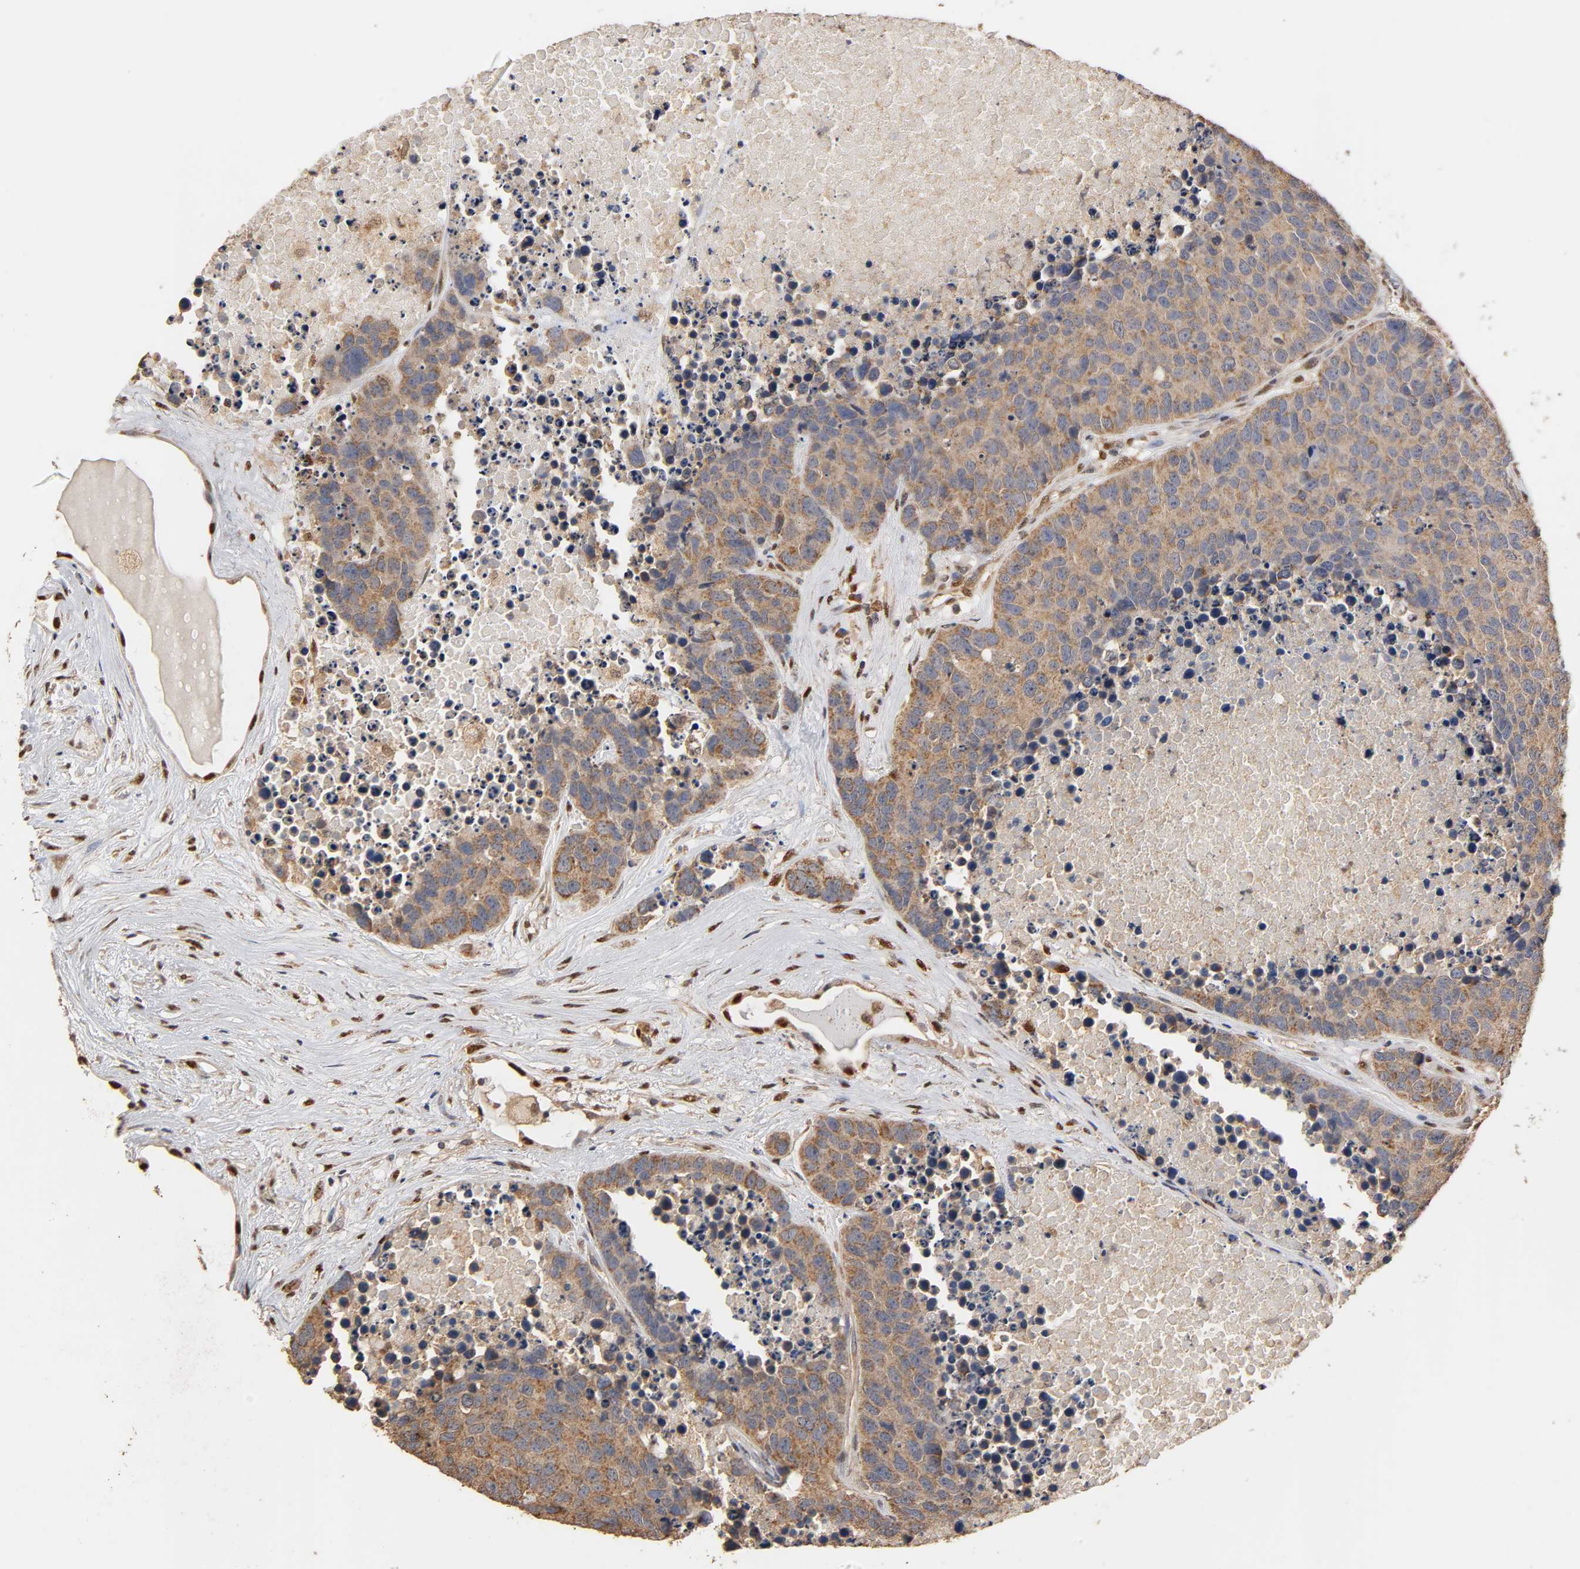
{"staining": {"intensity": "moderate", "quantity": ">75%", "location": "cytoplasmic/membranous"}, "tissue": "carcinoid", "cell_type": "Tumor cells", "image_type": "cancer", "snomed": [{"axis": "morphology", "description": "Carcinoid, malignant, NOS"}, {"axis": "topography", "description": "Lung"}], "caption": "Carcinoid stained with DAB (3,3'-diaminobenzidine) IHC exhibits medium levels of moderate cytoplasmic/membranous staining in about >75% of tumor cells. (Brightfield microscopy of DAB IHC at high magnification).", "gene": "PKN1", "patient": {"sex": "male", "age": 60}}